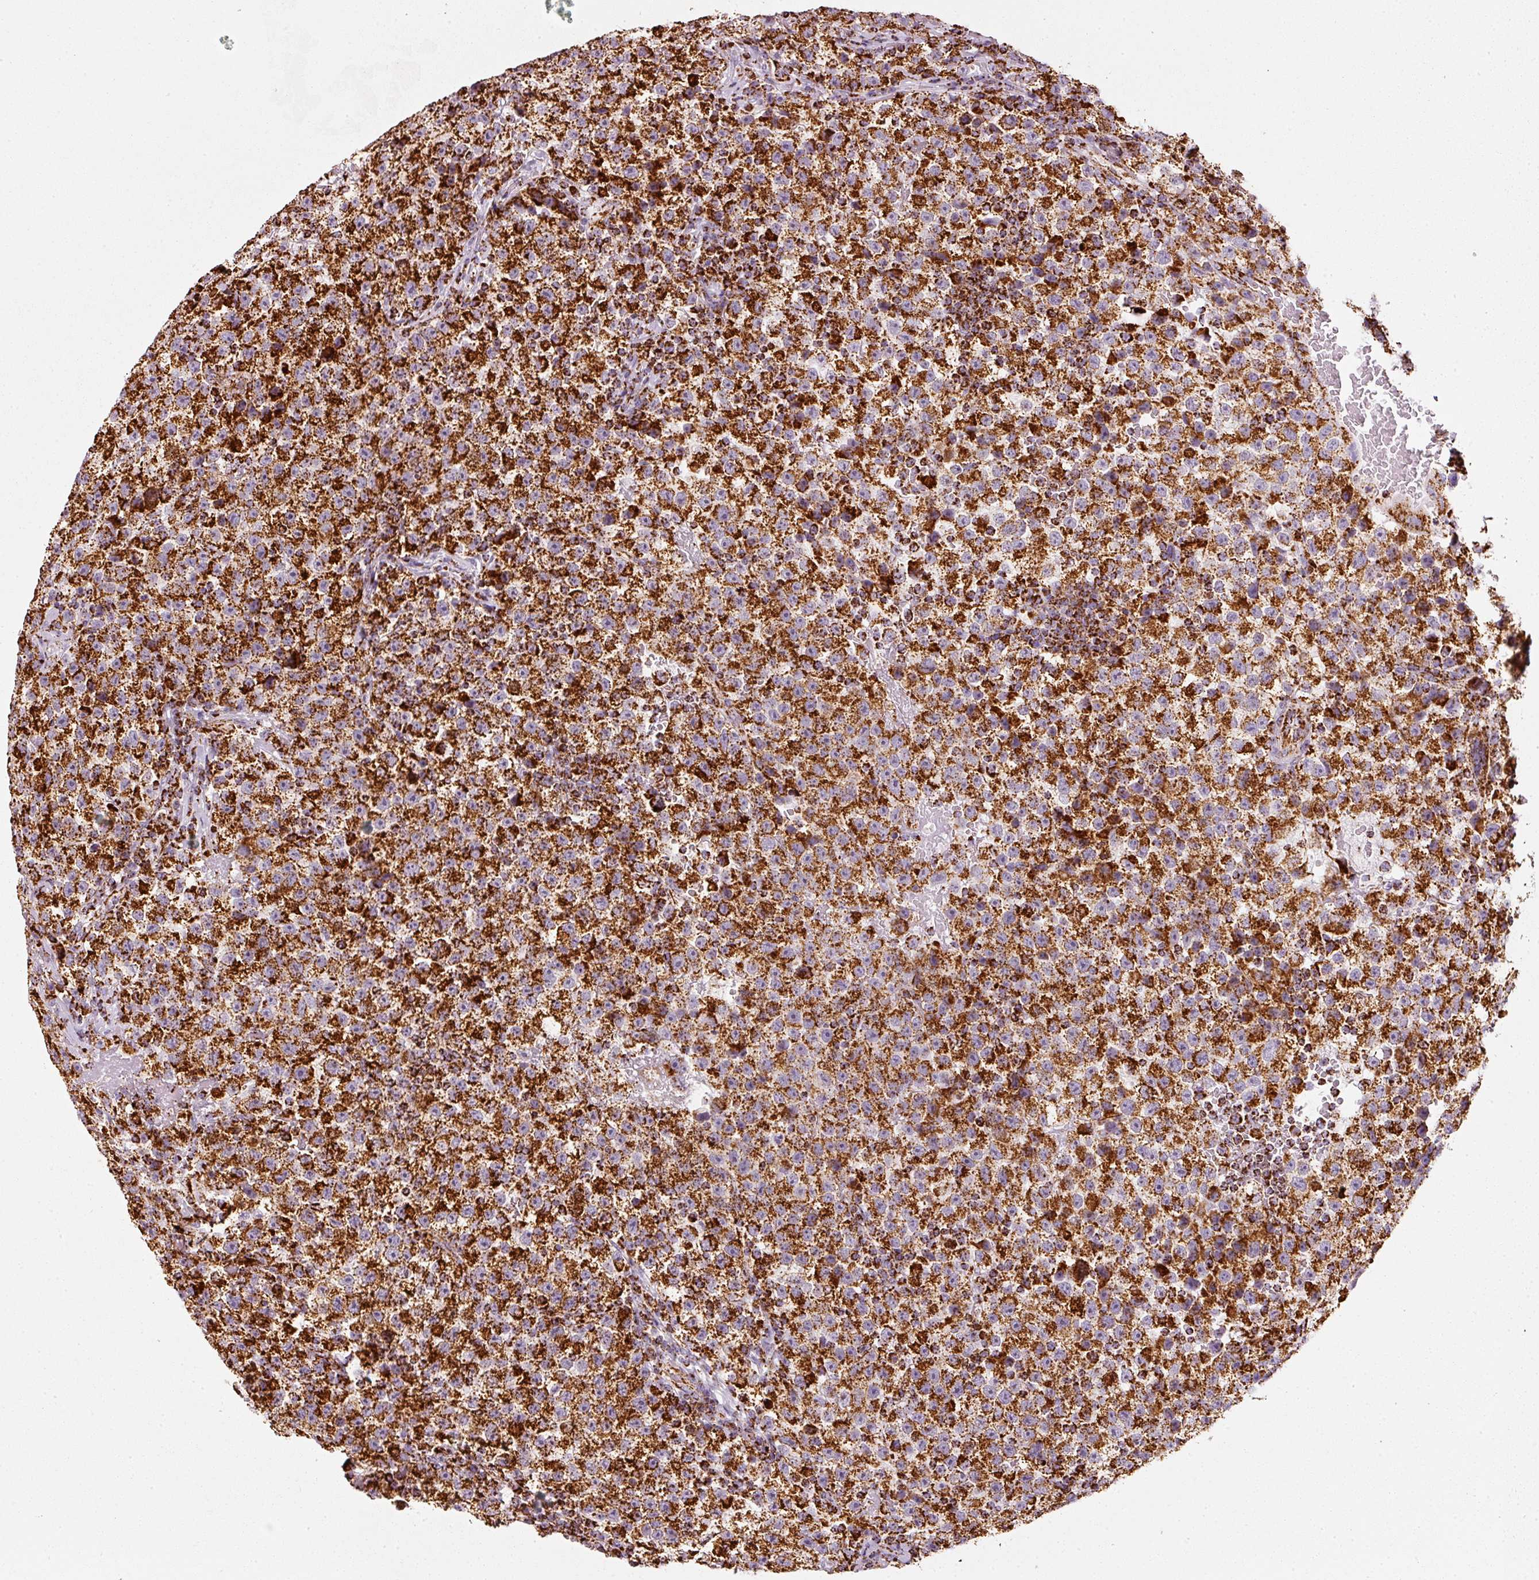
{"staining": {"intensity": "strong", "quantity": ">75%", "location": "cytoplasmic/membranous"}, "tissue": "testis cancer", "cell_type": "Tumor cells", "image_type": "cancer", "snomed": [{"axis": "morphology", "description": "Seminoma, NOS"}, {"axis": "topography", "description": "Testis"}], "caption": "Immunohistochemistry image of neoplastic tissue: seminoma (testis) stained using IHC demonstrates high levels of strong protein expression localized specifically in the cytoplasmic/membranous of tumor cells, appearing as a cytoplasmic/membranous brown color.", "gene": "MT-CO2", "patient": {"sex": "male", "age": 22}}